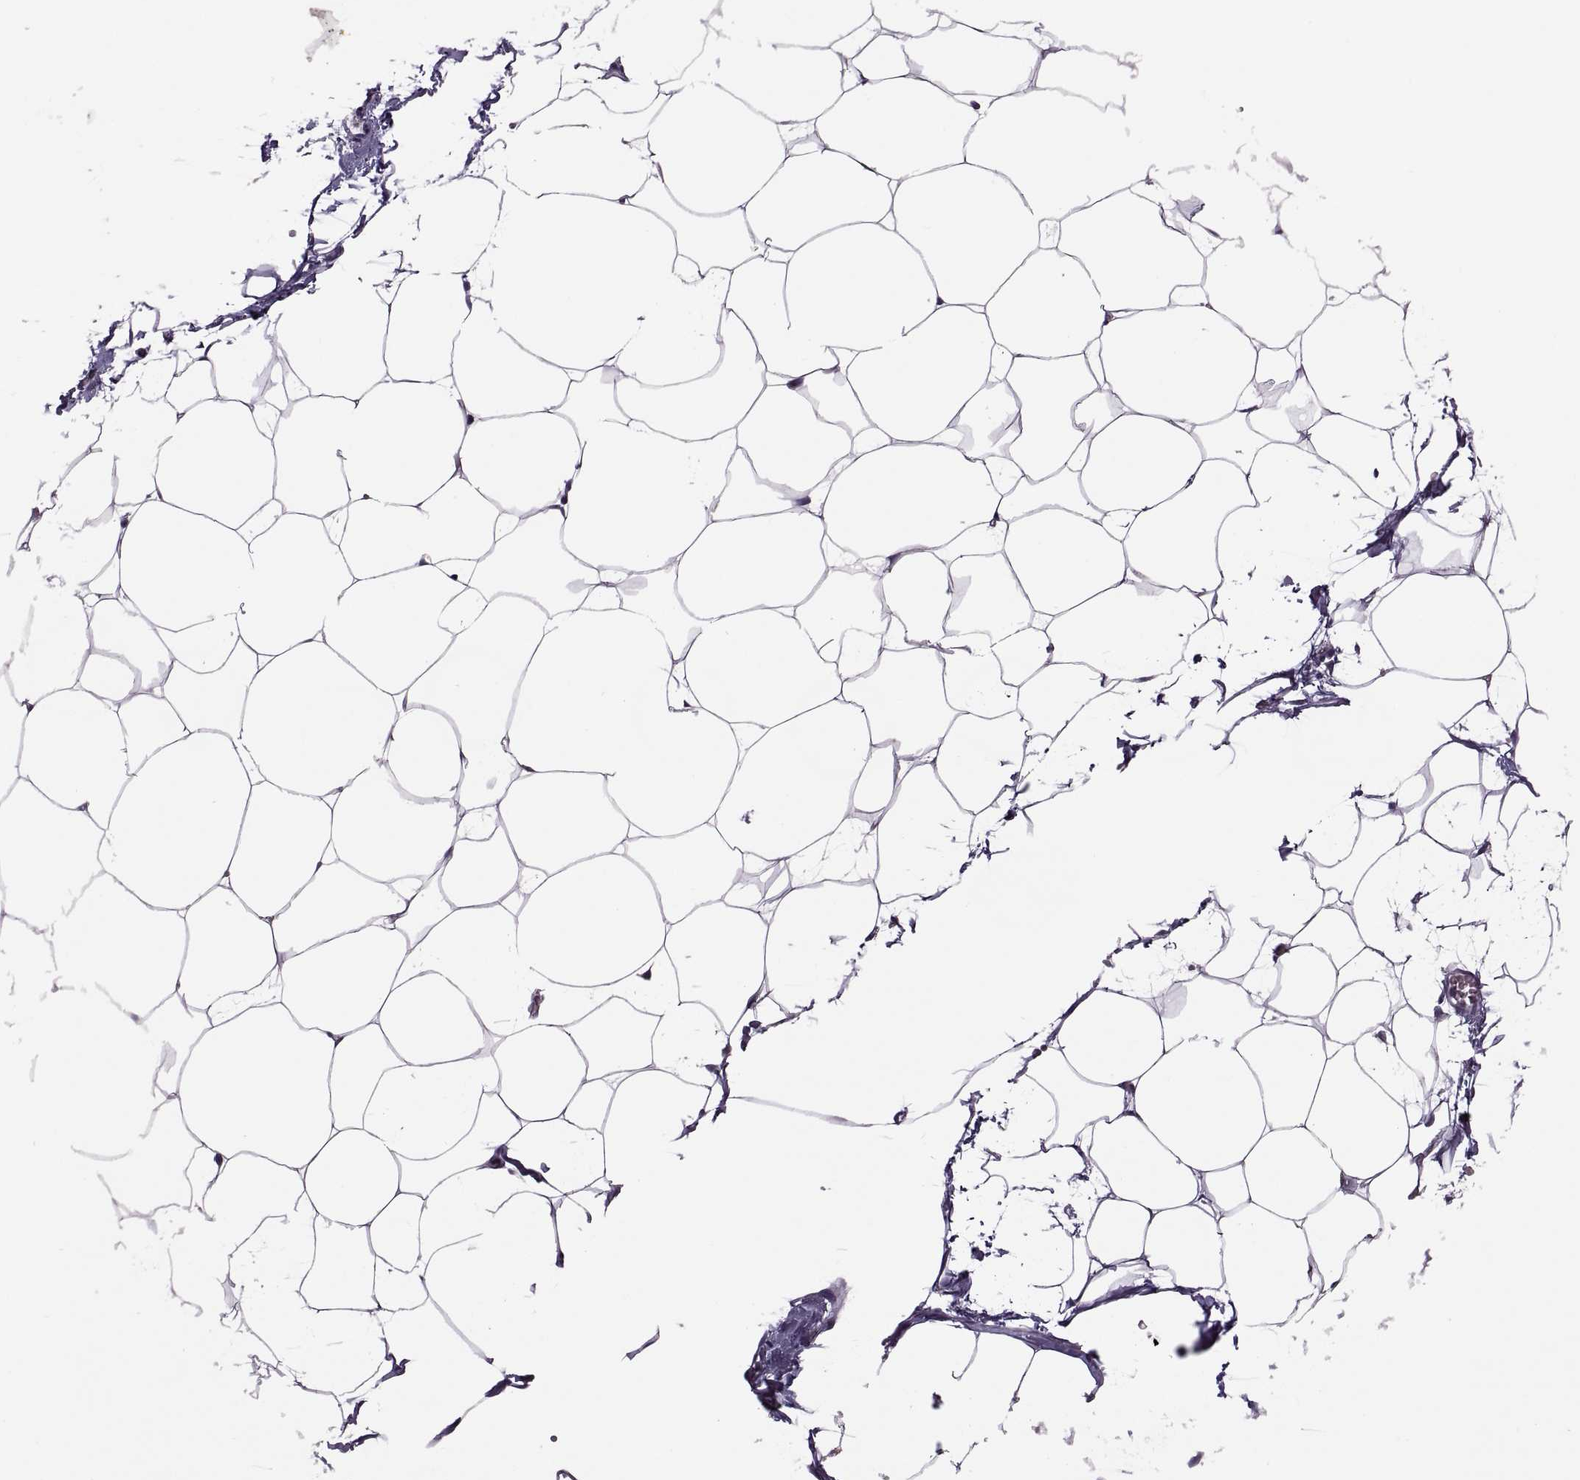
{"staining": {"intensity": "negative", "quantity": "none", "location": "none"}, "tissue": "adipose tissue", "cell_type": "Adipocytes", "image_type": "normal", "snomed": [{"axis": "morphology", "description": "Normal tissue, NOS"}, {"axis": "topography", "description": "Adipose tissue"}], "caption": "Immunohistochemical staining of benign adipose tissue reveals no significant positivity in adipocytes.", "gene": "ODF3", "patient": {"sex": "male", "age": 57}}